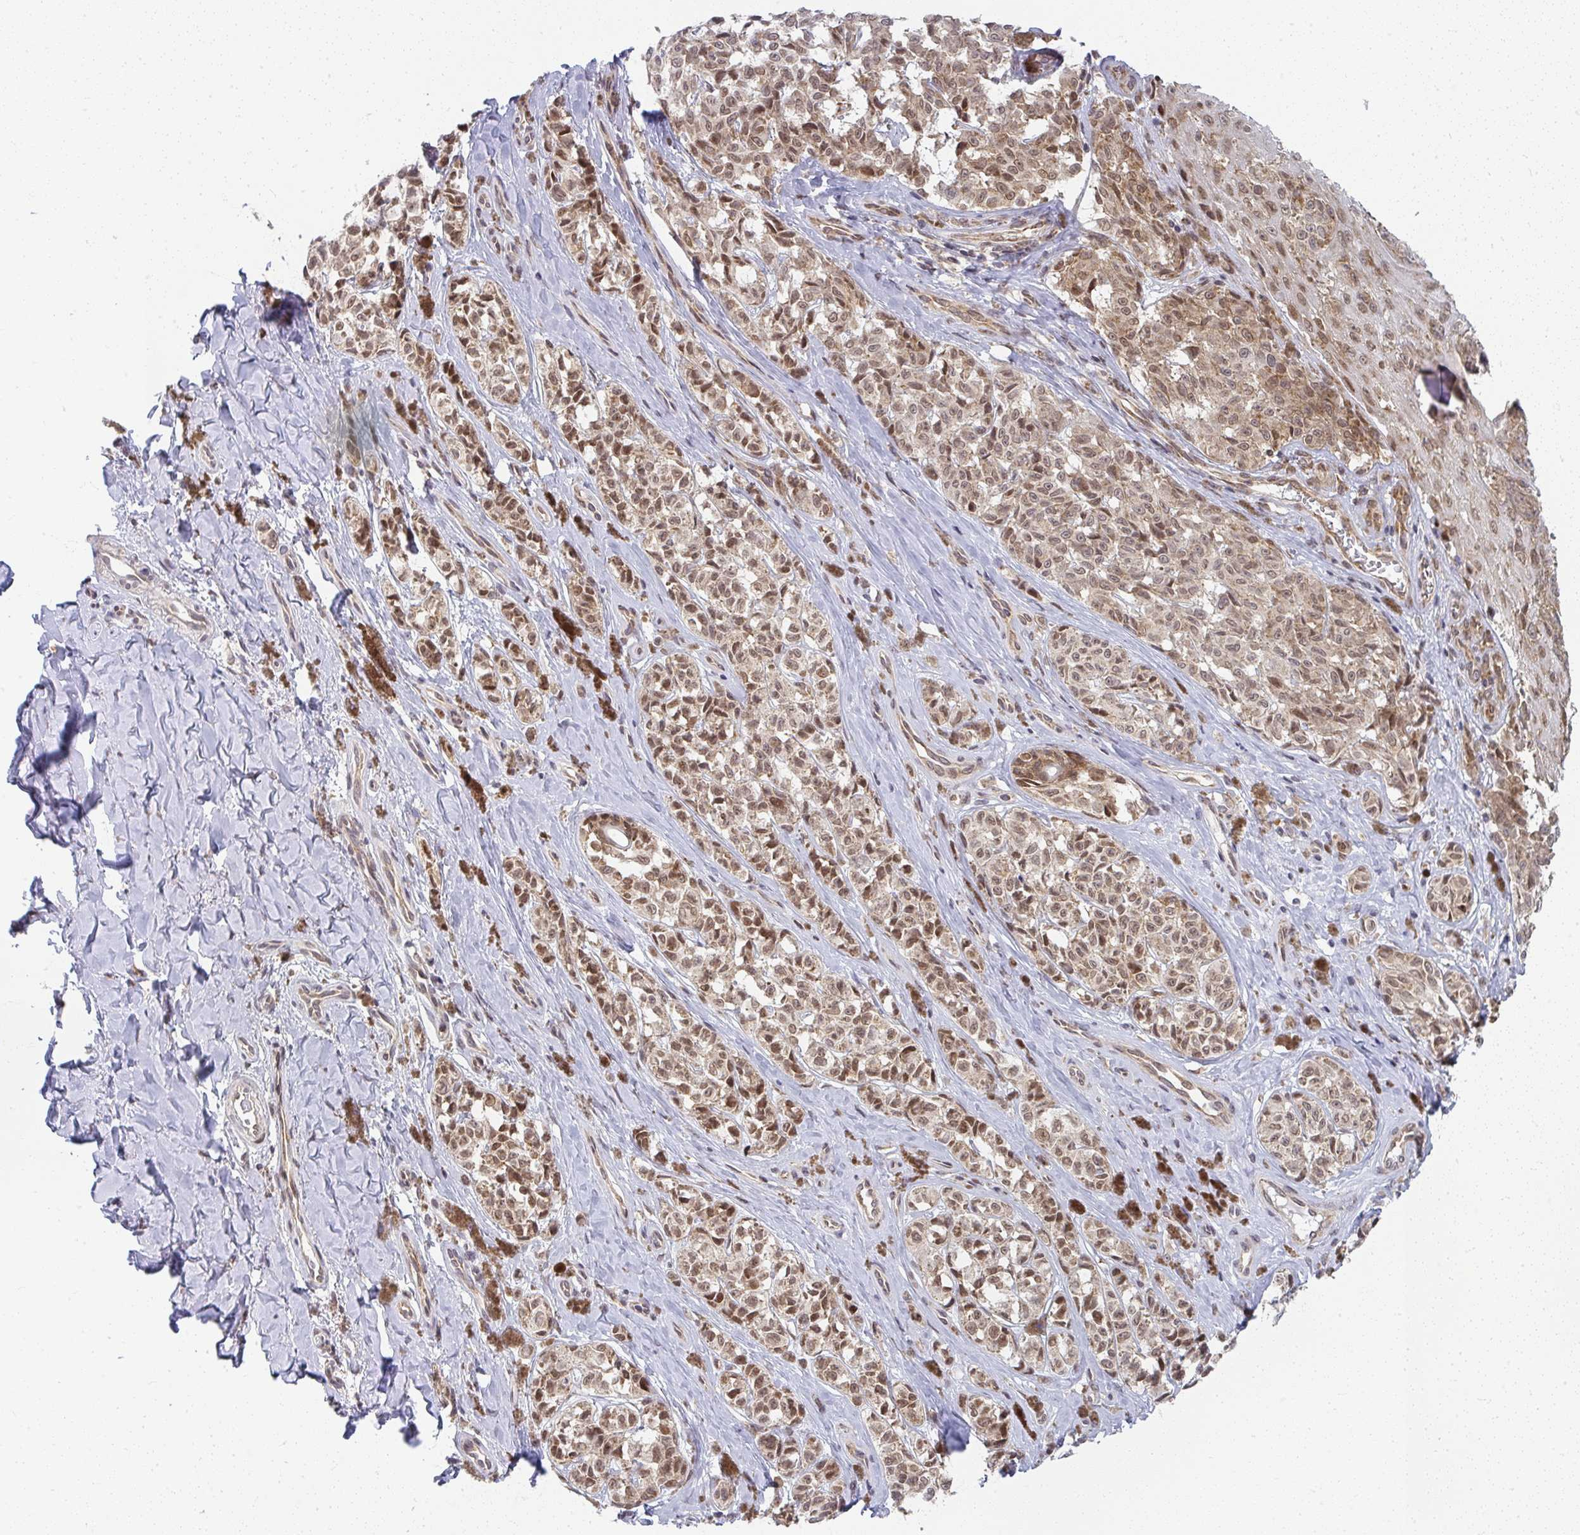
{"staining": {"intensity": "moderate", "quantity": ">75%", "location": "nuclear"}, "tissue": "melanoma", "cell_type": "Tumor cells", "image_type": "cancer", "snomed": [{"axis": "morphology", "description": "Malignant melanoma, NOS"}, {"axis": "topography", "description": "Skin"}], "caption": "A high-resolution histopathology image shows immunohistochemistry (IHC) staining of malignant melanoma, which displays moderate nuclear staining in approximately >75% of tumor cells.", "gene": "SYNCRIP", "patient": {"sex": "female", "age": 65}}